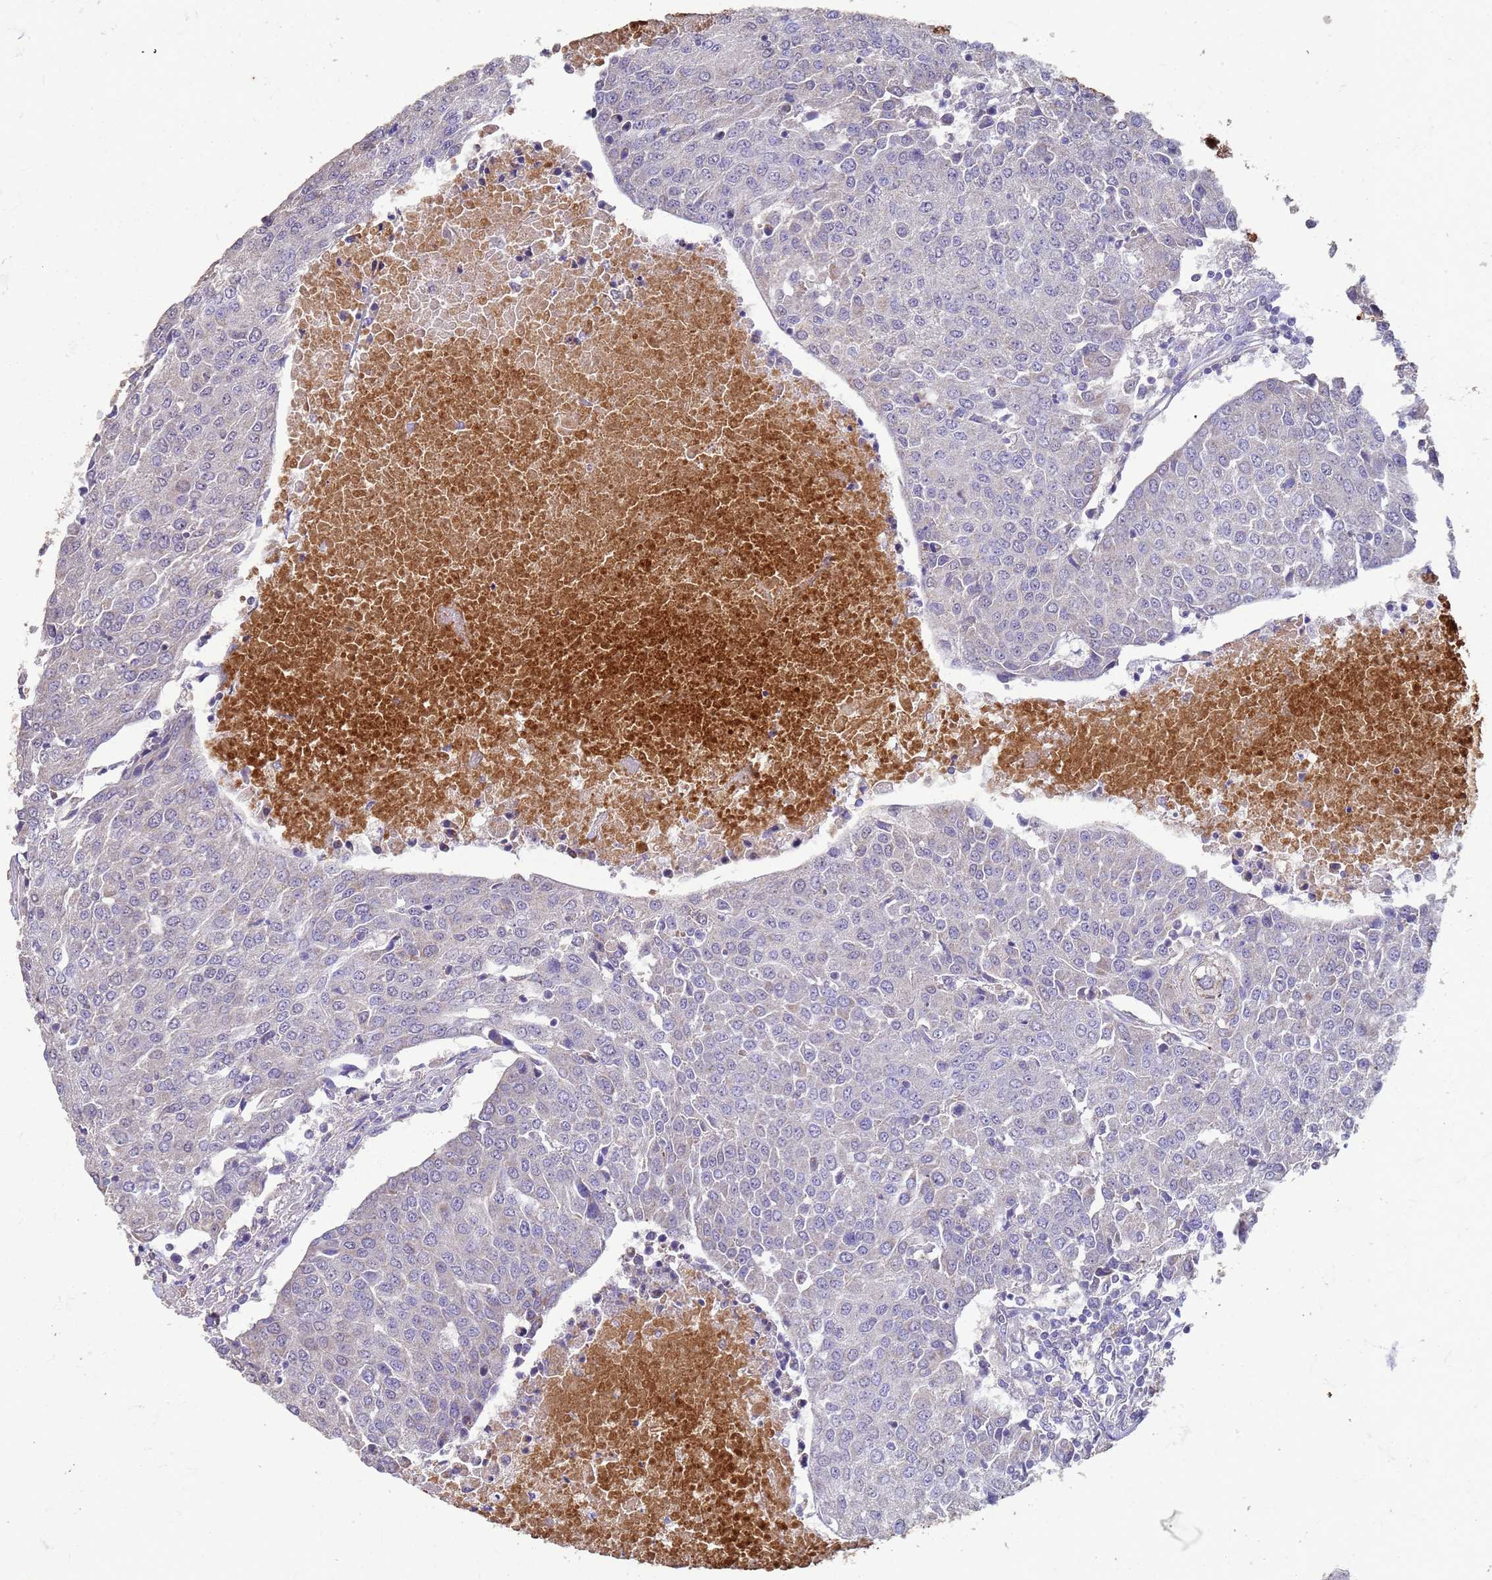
{"staining": {"intensity": "negative", "quantity": "none", "location": "none"}, "tissue": "urothelial cancer", "cell_type": "Tumor cells", "image_type": "cancer", "snomed": [{"axis": "morphology", "description": "Urothelial carcinoma, High grade"}, {"axis": "topography", "description": "Urinary bladder"}], "caption": "An IHC micrograph of high-grade urothelial carcinoma is shown. There is no staining in tumor cells of high-grade urothelial carcinoma.", "gene": "SLC25A15", "patient": {"sex": "female", "age": 85}}